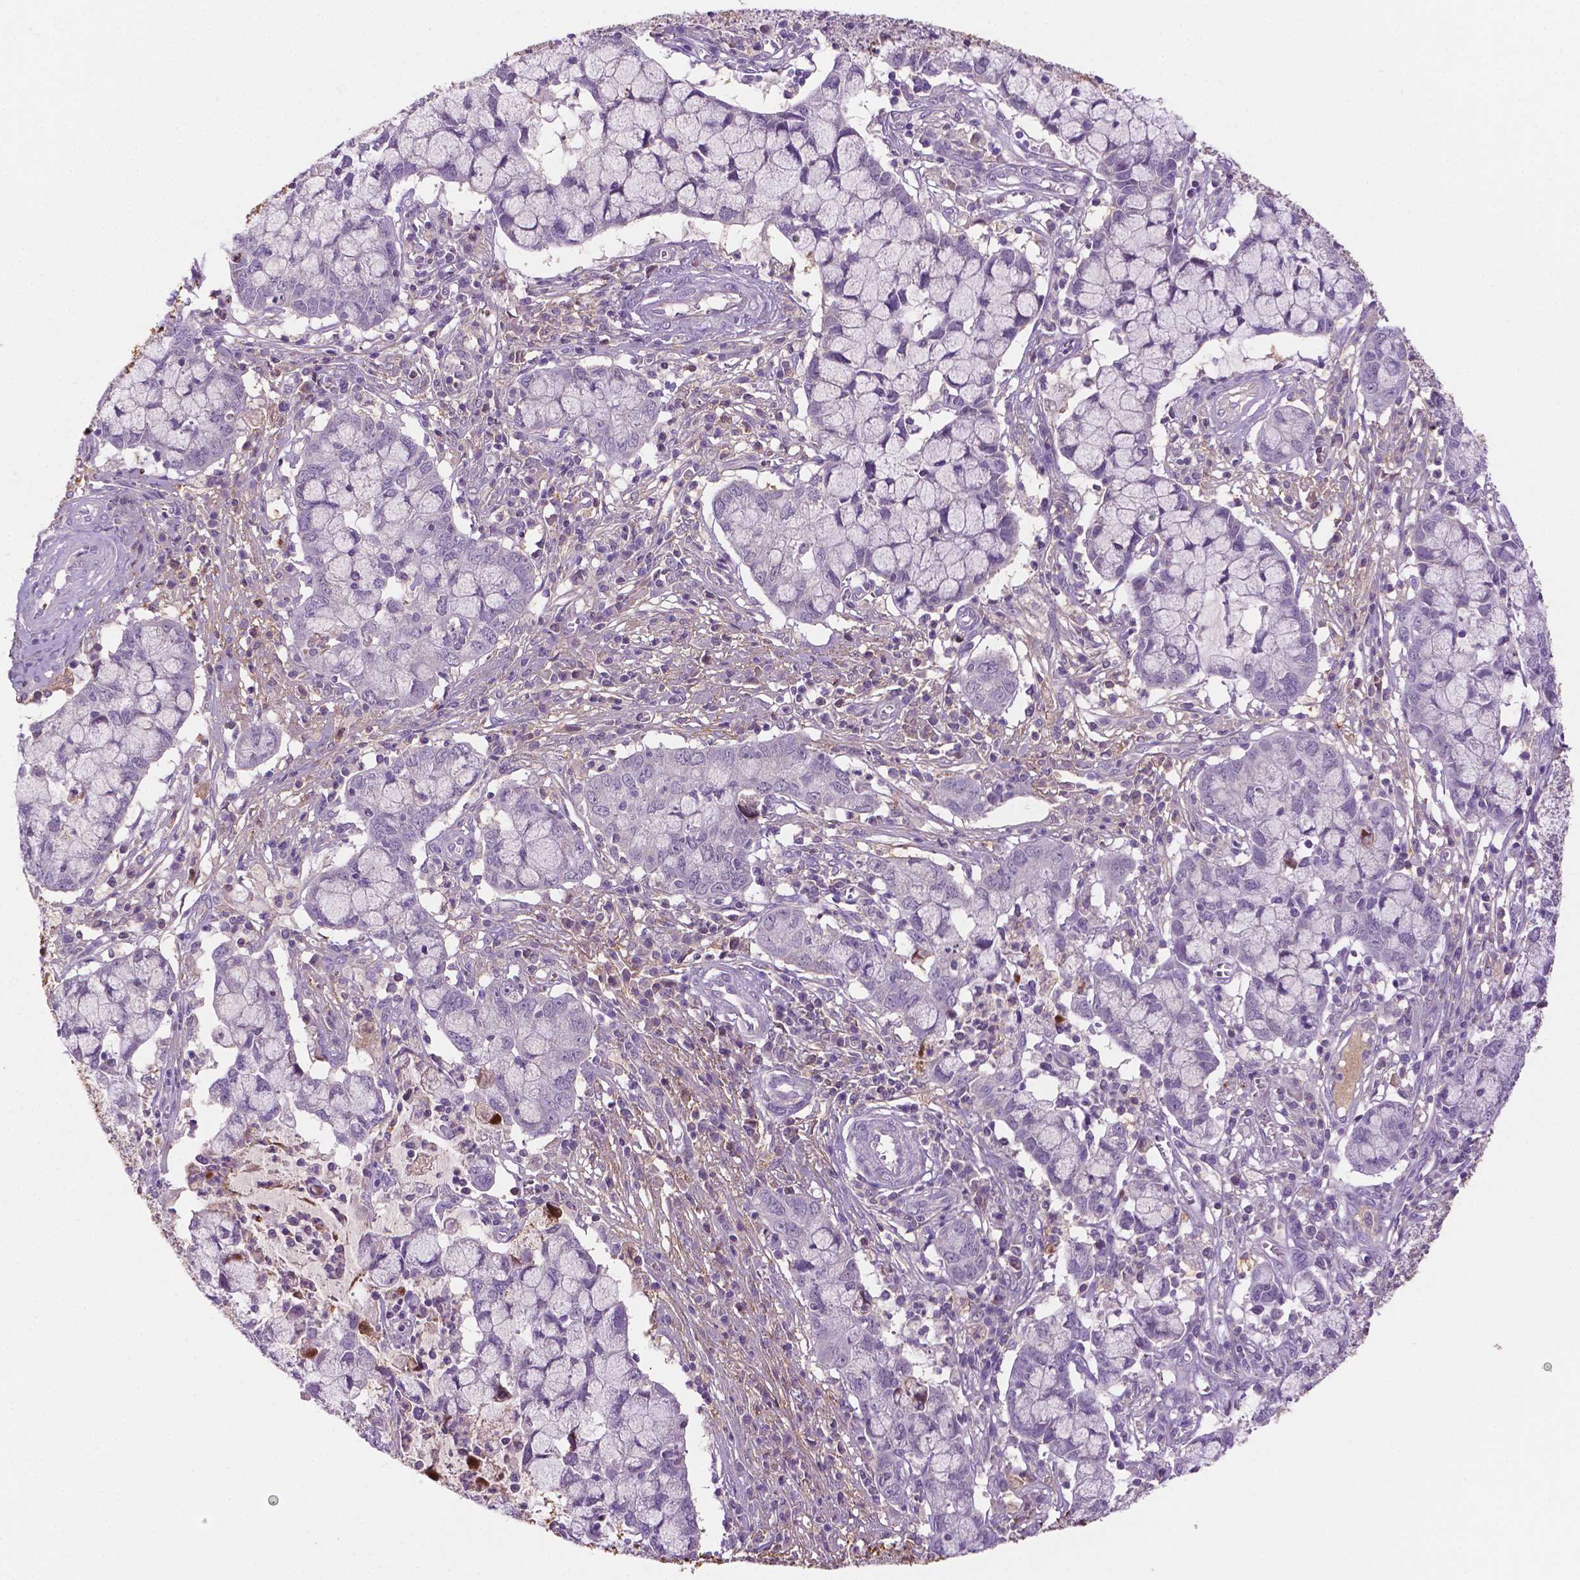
{"staining": {"intensity": "negative", "quantity": "none", "location": "none"}, "tissue": "cervical cancer", "cell_type": "Tumor cells", "image_type": "cancer", "snomed": [{"axis": "morphology", "description": "Adenocarcinoma, NOS"}, {"axis": "topography", "description": "Cervix"}], "caption": "DAB immunohistochemical staining of cervical cancer (adenocarcinoma) reveals no significant expression in tumor cells.", "gene": "FBLN1", "patient": {"sex": "female", "age": 40}}